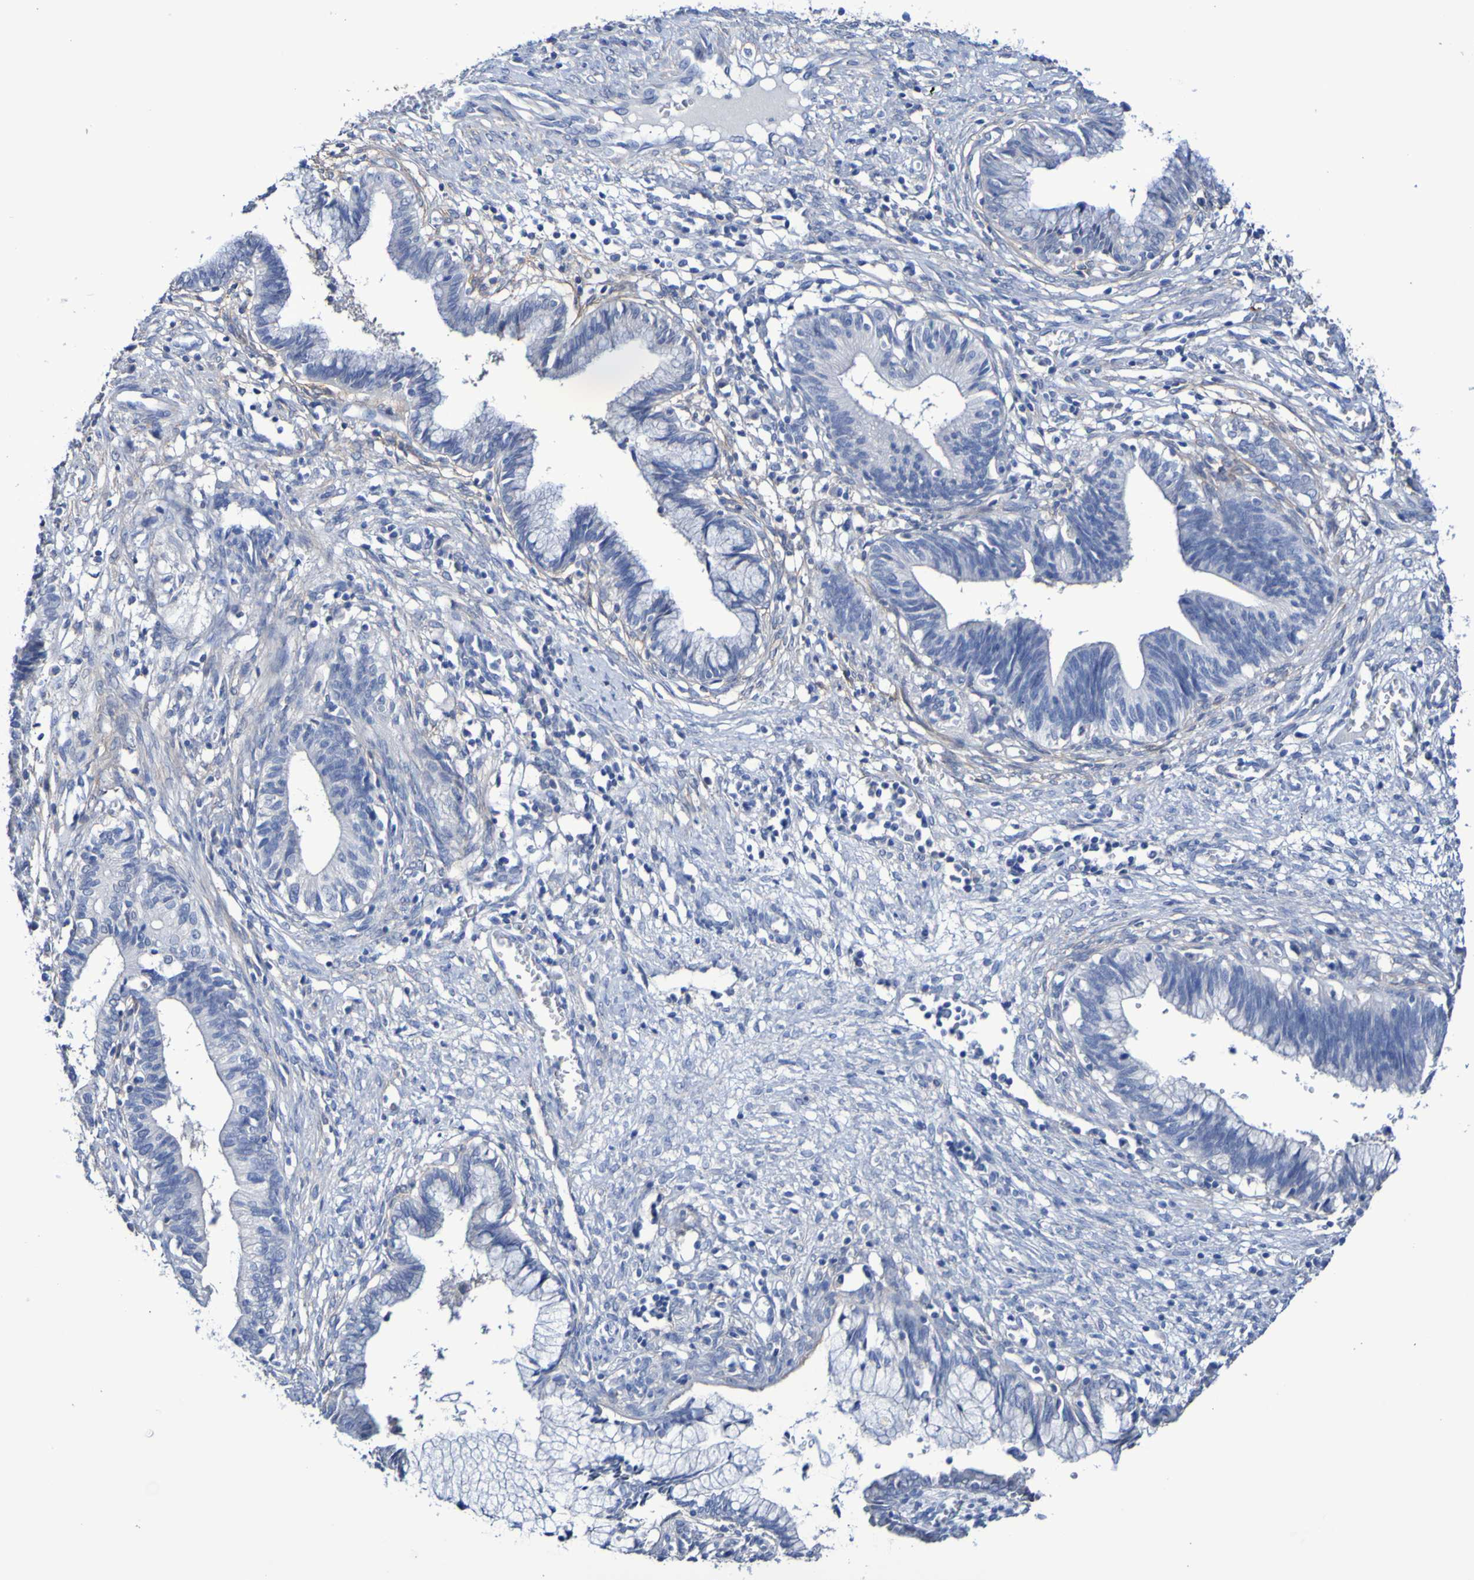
{"staining": {"intensity": "negative", "quantity": "none", "location": "none"}, "tissue": "cervical cancer", "cell_type": "Tumor cells", "image_type": "cancer", "snomed": [{"axis": "morphology", "description": "Adenocarcinoma, NOS"}, {"axis": "topography", "description": "Cervix"}], "caption": "Image shows no protein positivity in tumor cells of adenocarcinoma (cervical) tissue. (DAB immunohistochemistry with hematoxylin counter stain).", "gene": "SGCB", "patient": {"sex": "female", "age": 44}}